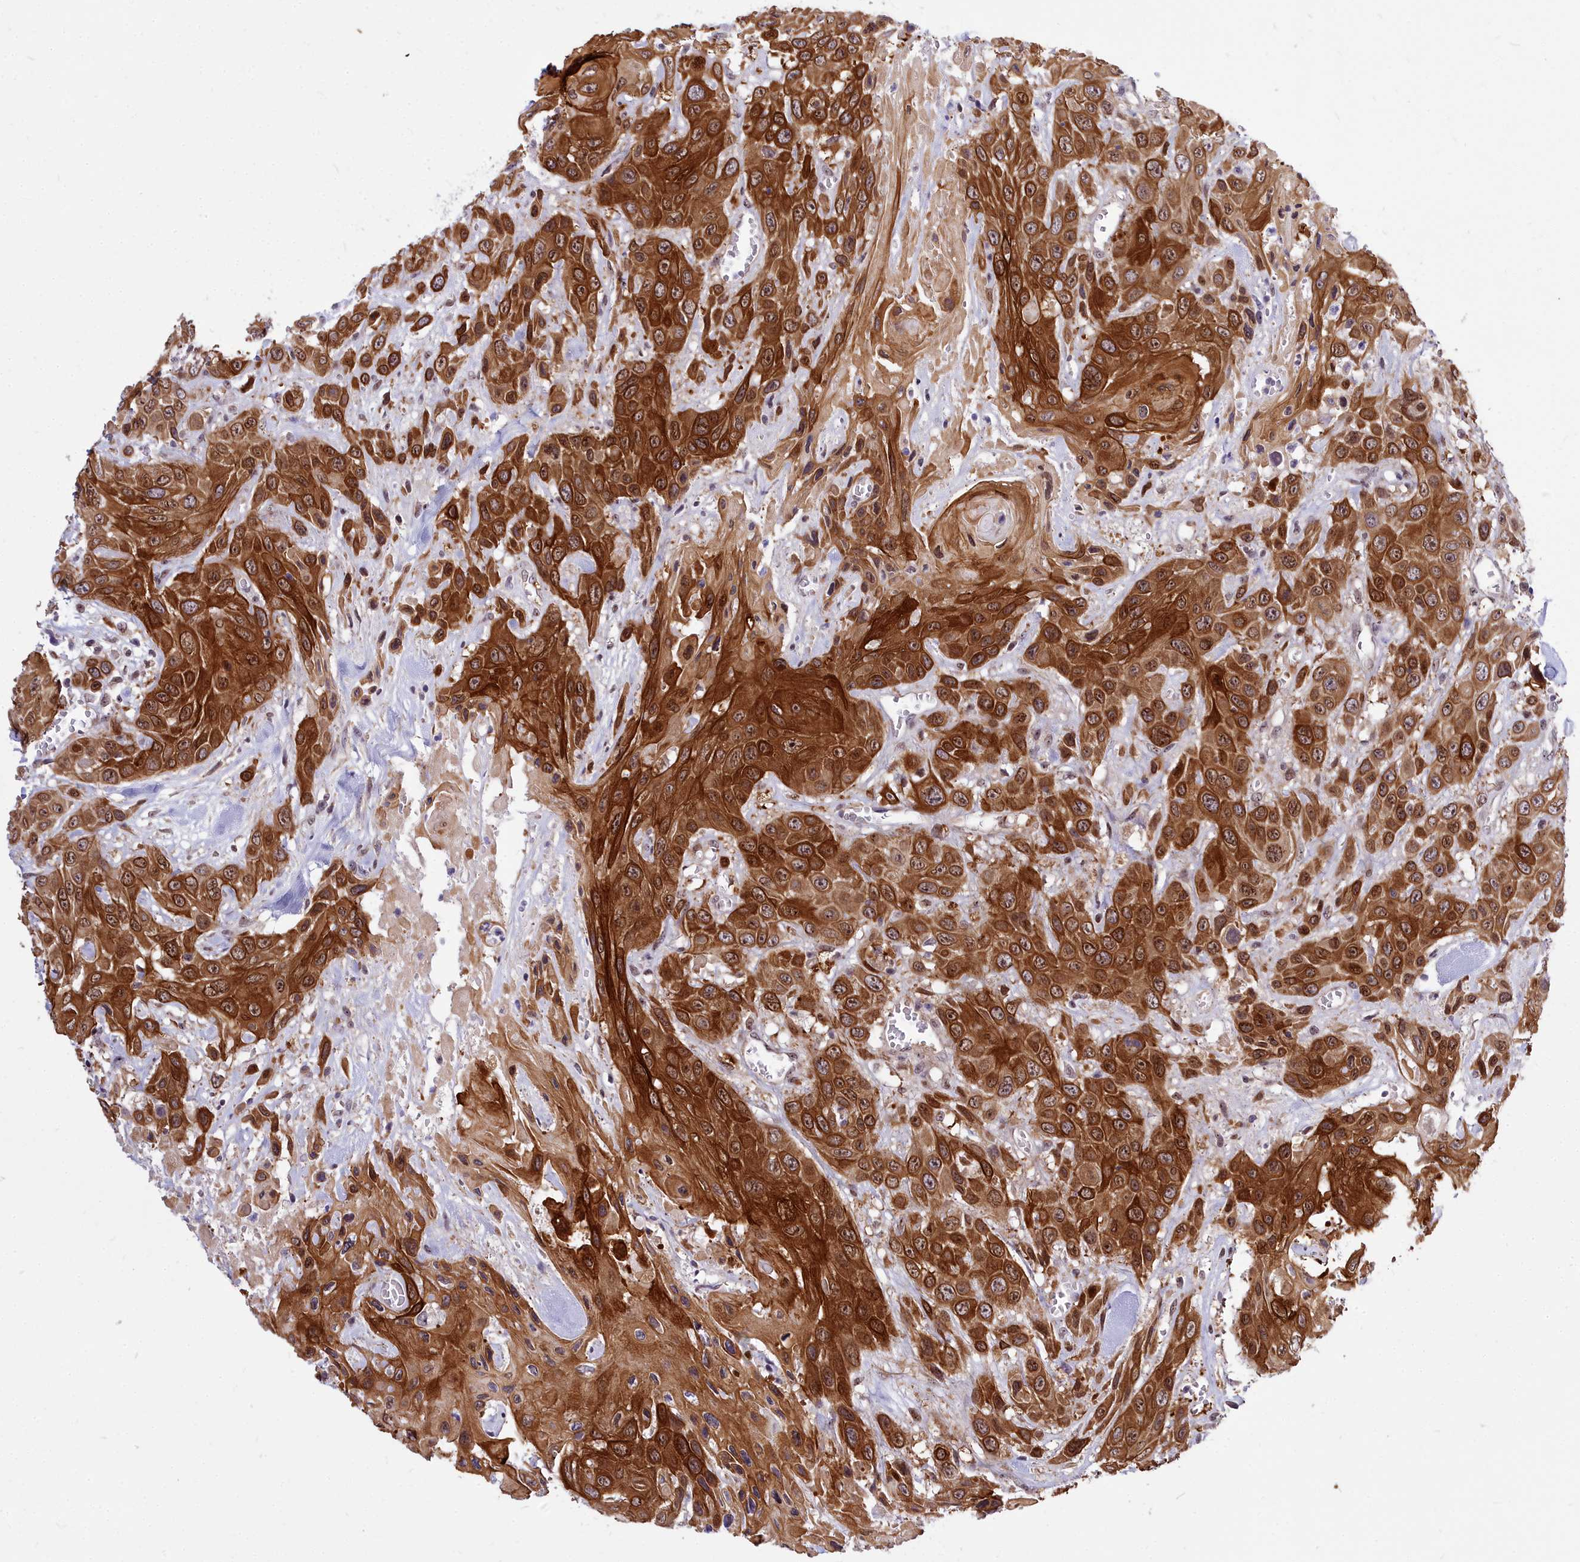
{"staining": {"intensity": "strong", "quantity": ">75%", "location": "cytoplasmic/membranous,nuclear"}, "tissue": "head and neck cancer", "cell_type": "Tumor cells", "image_type": "cancer", "snomed": [{"axis": "morphology", "description": "Squamous cell carcinoma, NOS"}, {"axis": "topography", "description": "Head-Neck"}], "caption": "Immunohistochemistry staining of head and neck squamous cell carcinoma, which demonstrates high levels of strong cytoplasmic/membranous and nuclear expression in about >75% of tumor cells indicating strong cytoplasmic/membranous and nuclear protein staining. The staining was performed using DAB (3,3'-diaminobenzidine) (brown) for protein detection and nuclei were counterstained in hematoxylin (blue).", "gene": "ABCB8", "patient": {"sex": "male", "age": 81}}